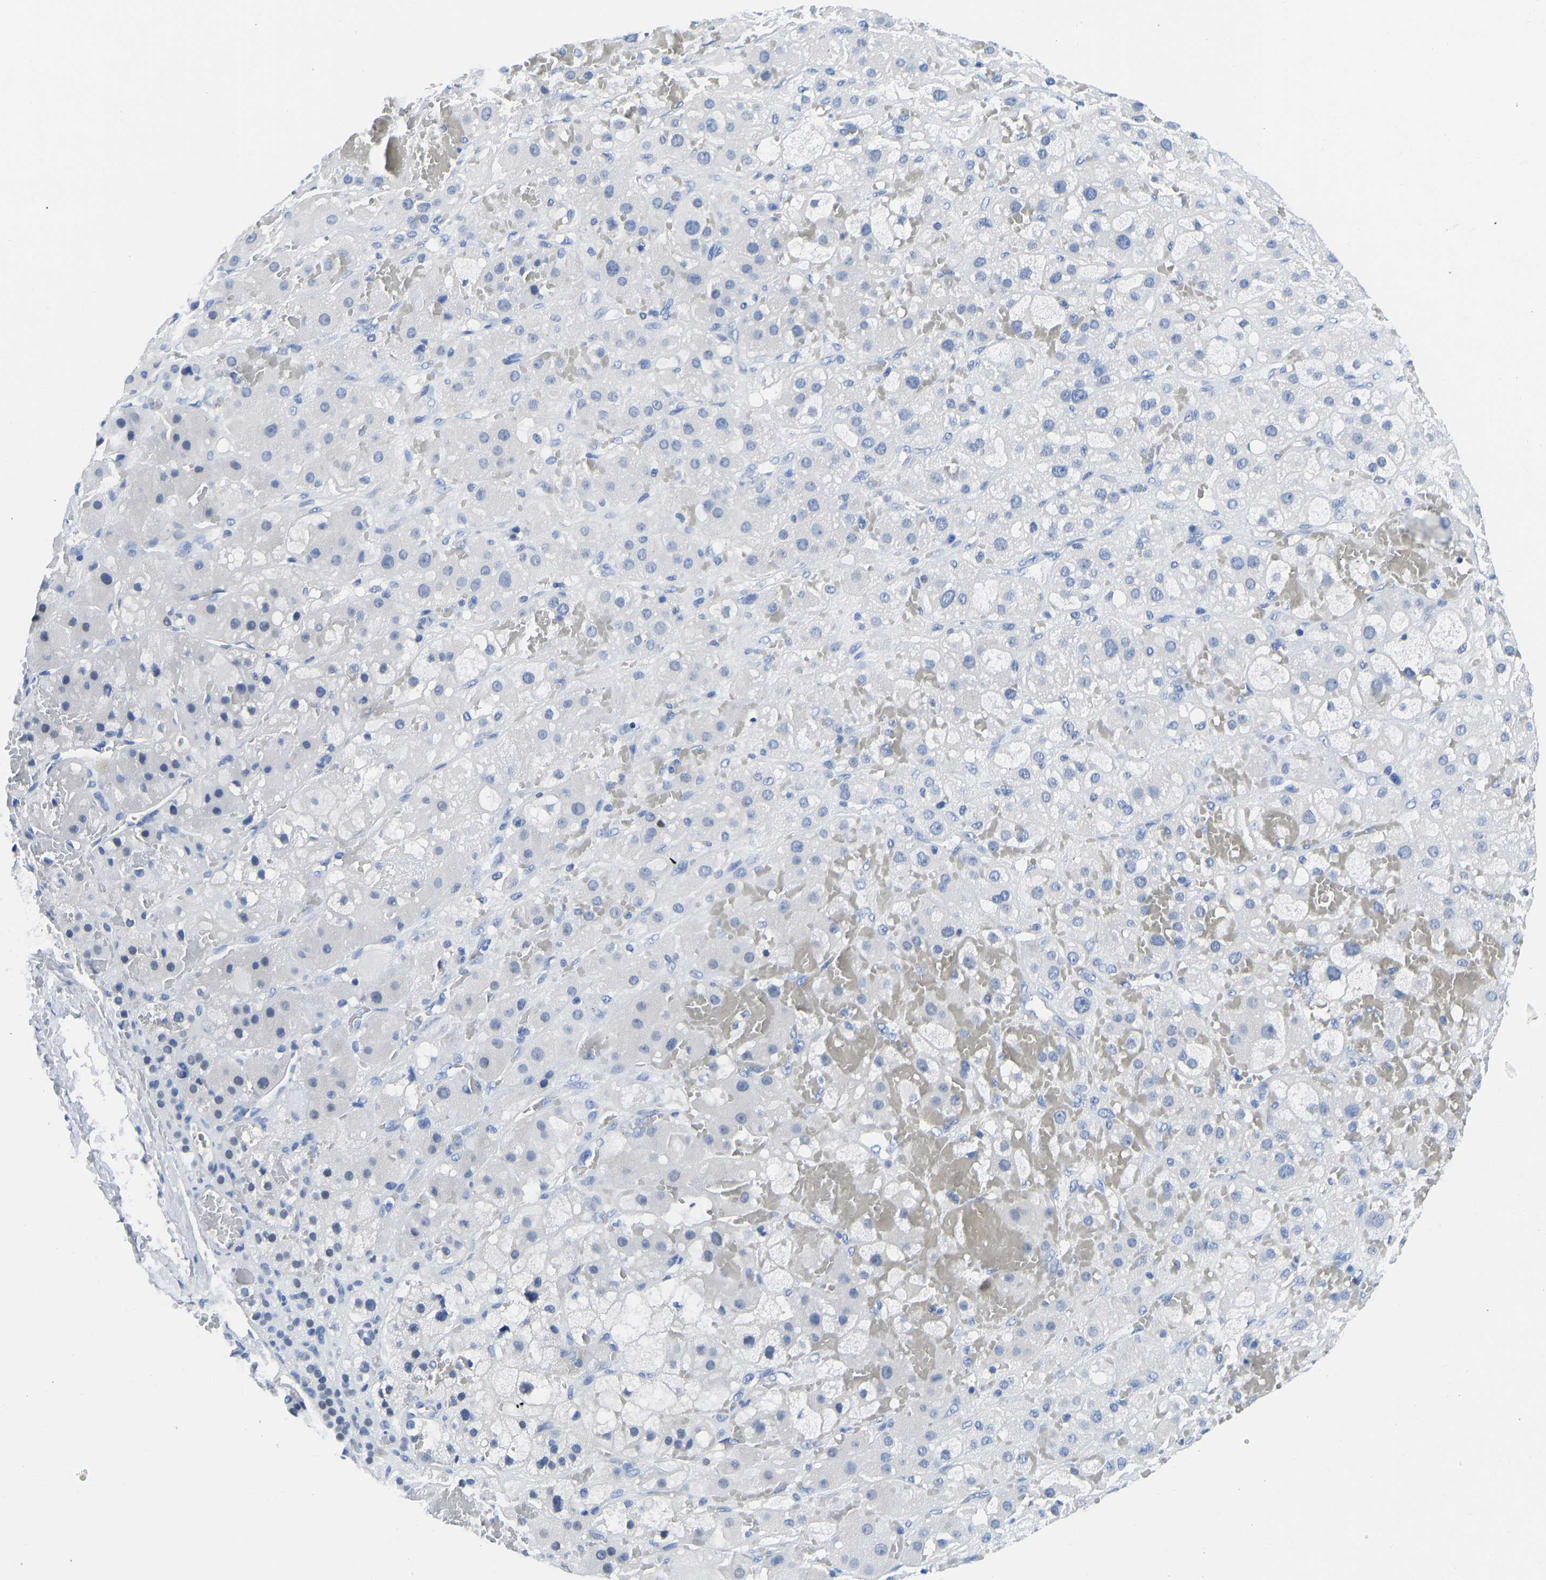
{"staining": {"intensity": "negative", "quantity": "none", "location": "none"}, "tissue": "adrenal gland", "cell_type": "Glandular cells", "image_type": "normal", "snomed": [{"axis": "morphology", "description": "Normal tissue, NOS"}, {"axis": "topography", "description": "Adrenal gland"}], "caption": "This photomicrograph is of benign adrenal gland stained with IHC to label a protein in brown with the nuclei are counter-stained blue. There is no expression in glandular cells.", "gene": "TCF7", "patient": {"sex": "female", "age": 47}}